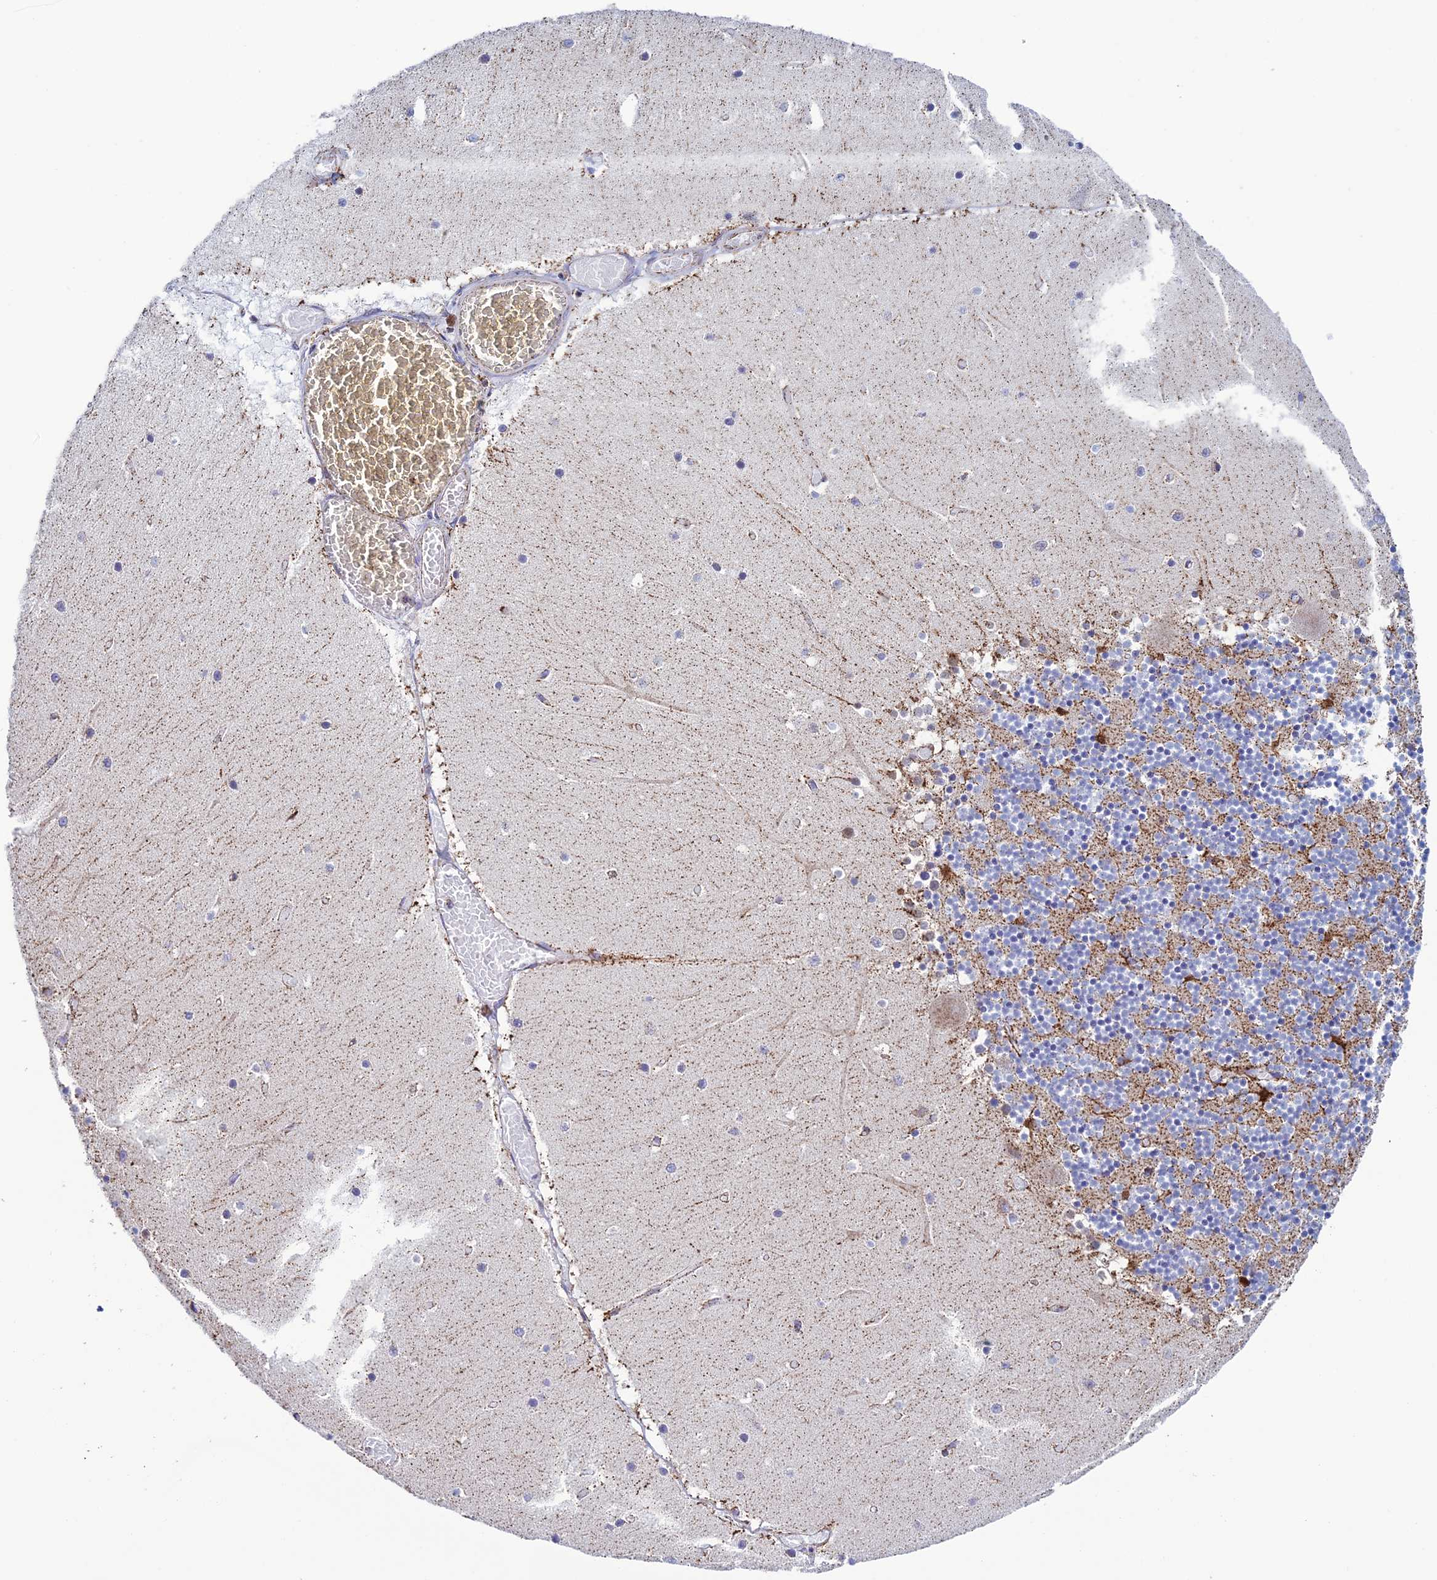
{"staining": {"intensity": "weak", "quantity": "25%-75%", "location": "cytoplasmic/membranous"}, "tissue": "cerebellum", "cell_type": "Cells in granular layer", "image_type": "normal", "snomed": [{"axis": "morphology", "description": "Normal tissue, NOS"}, {"axis": "topography", "description": "Cerebellum"}], "caption": "Protein expression analysis of unremarkable human cerebellum reveals weak cytoplasmic/membranous expression in about 25%-75% of cells in granular layer. (DAB (3,3'-diaminobenzidine) = brown stain, brightfield microscopy at high magnification).", "gene": "ZNG1A", "patient": {"sex": "female", "age": 28}}